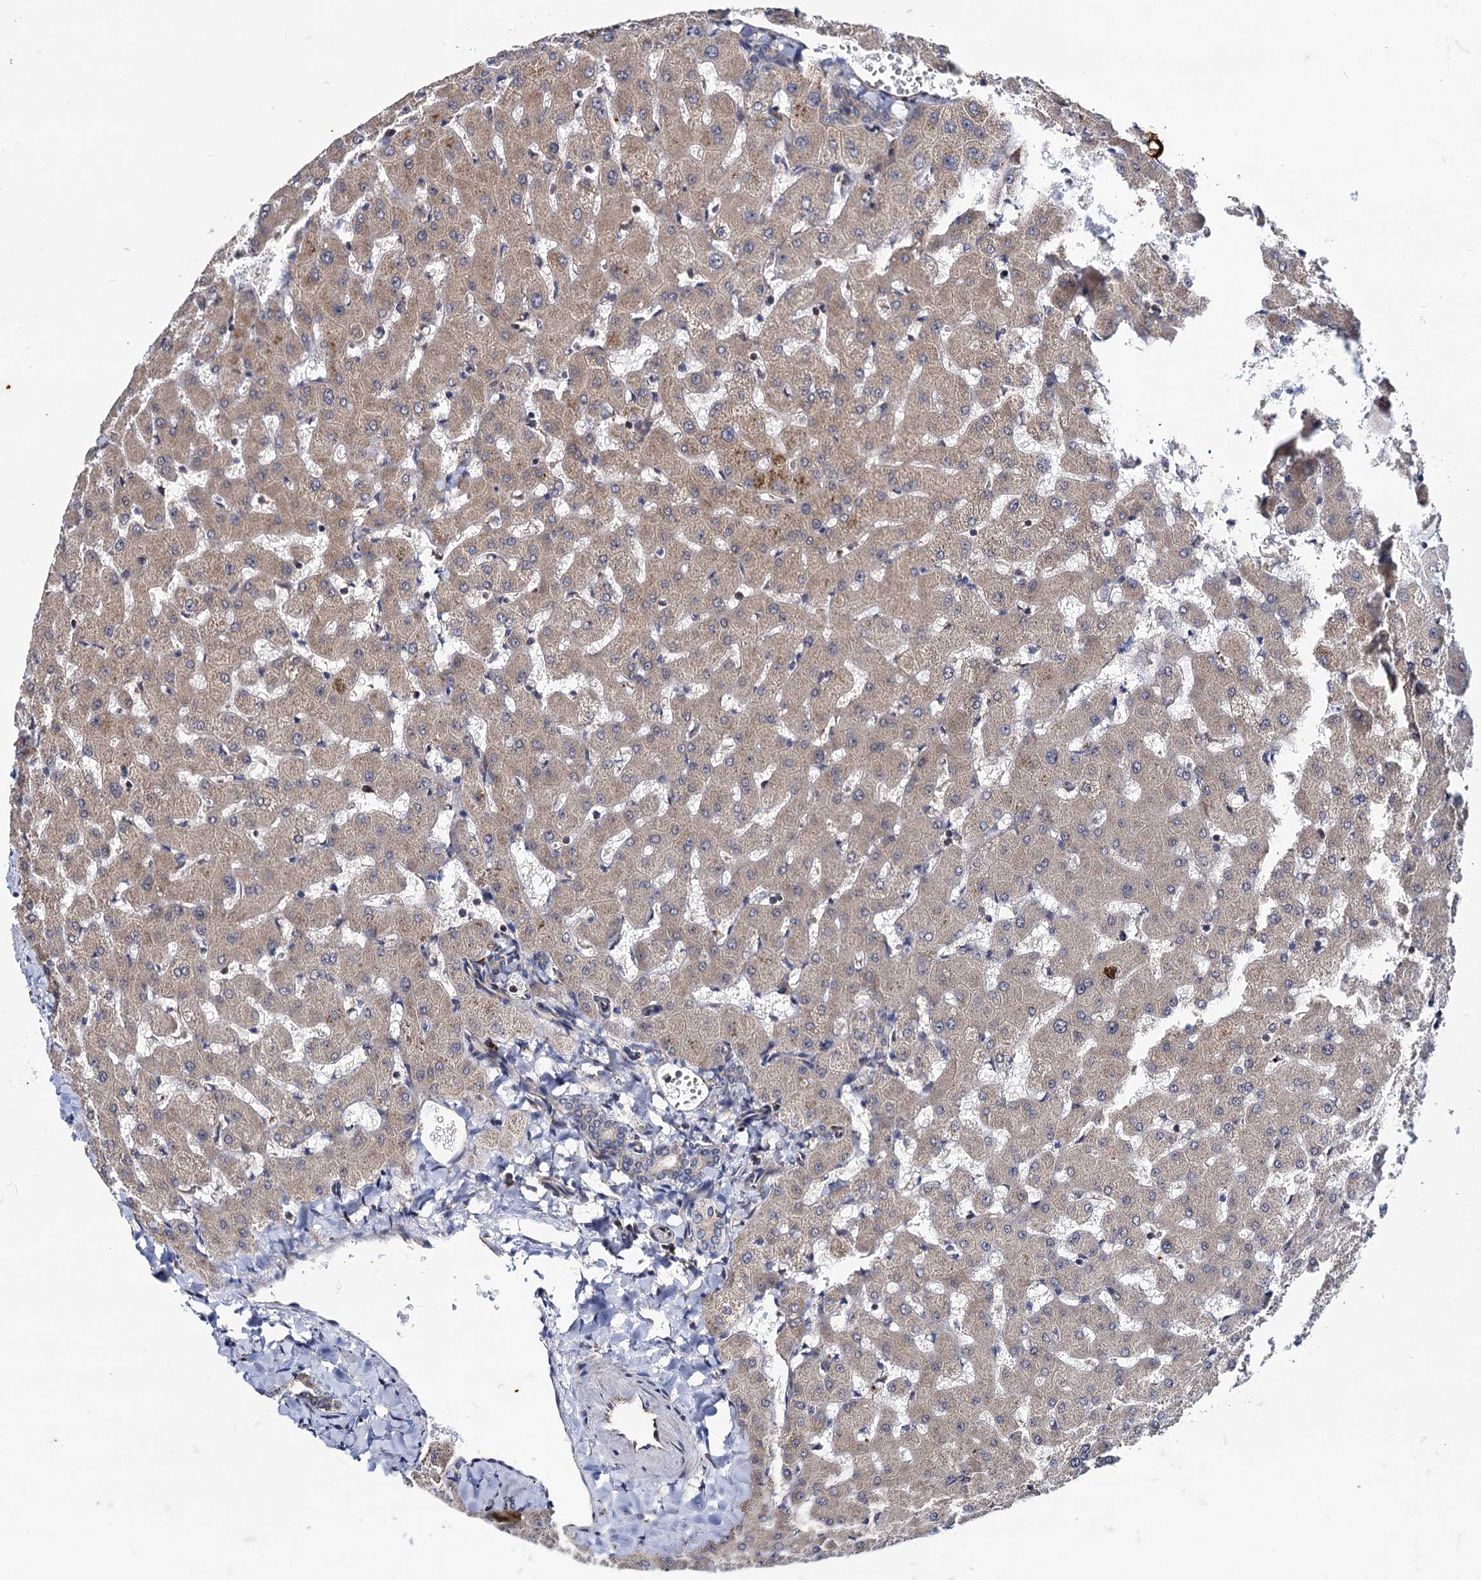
{"staining": {"intensity": "weak", "quantity": "<25%", "location": "cytoplasmic/membranous"}, "tissue": "liver", "cell_type": "Cholangiocytes", "image_type": "normal", "snomed": [{"axis": "morphology", "description": "Normal tissue, NOS"}, {"axis": "topography", "description": "Liver"}], "caption": "Human liver stained for a protein using IHC exhibits no staining in cholangiocytes.", "gene": "DYDC1", "patient": {"sex": "female", "age": 63}}